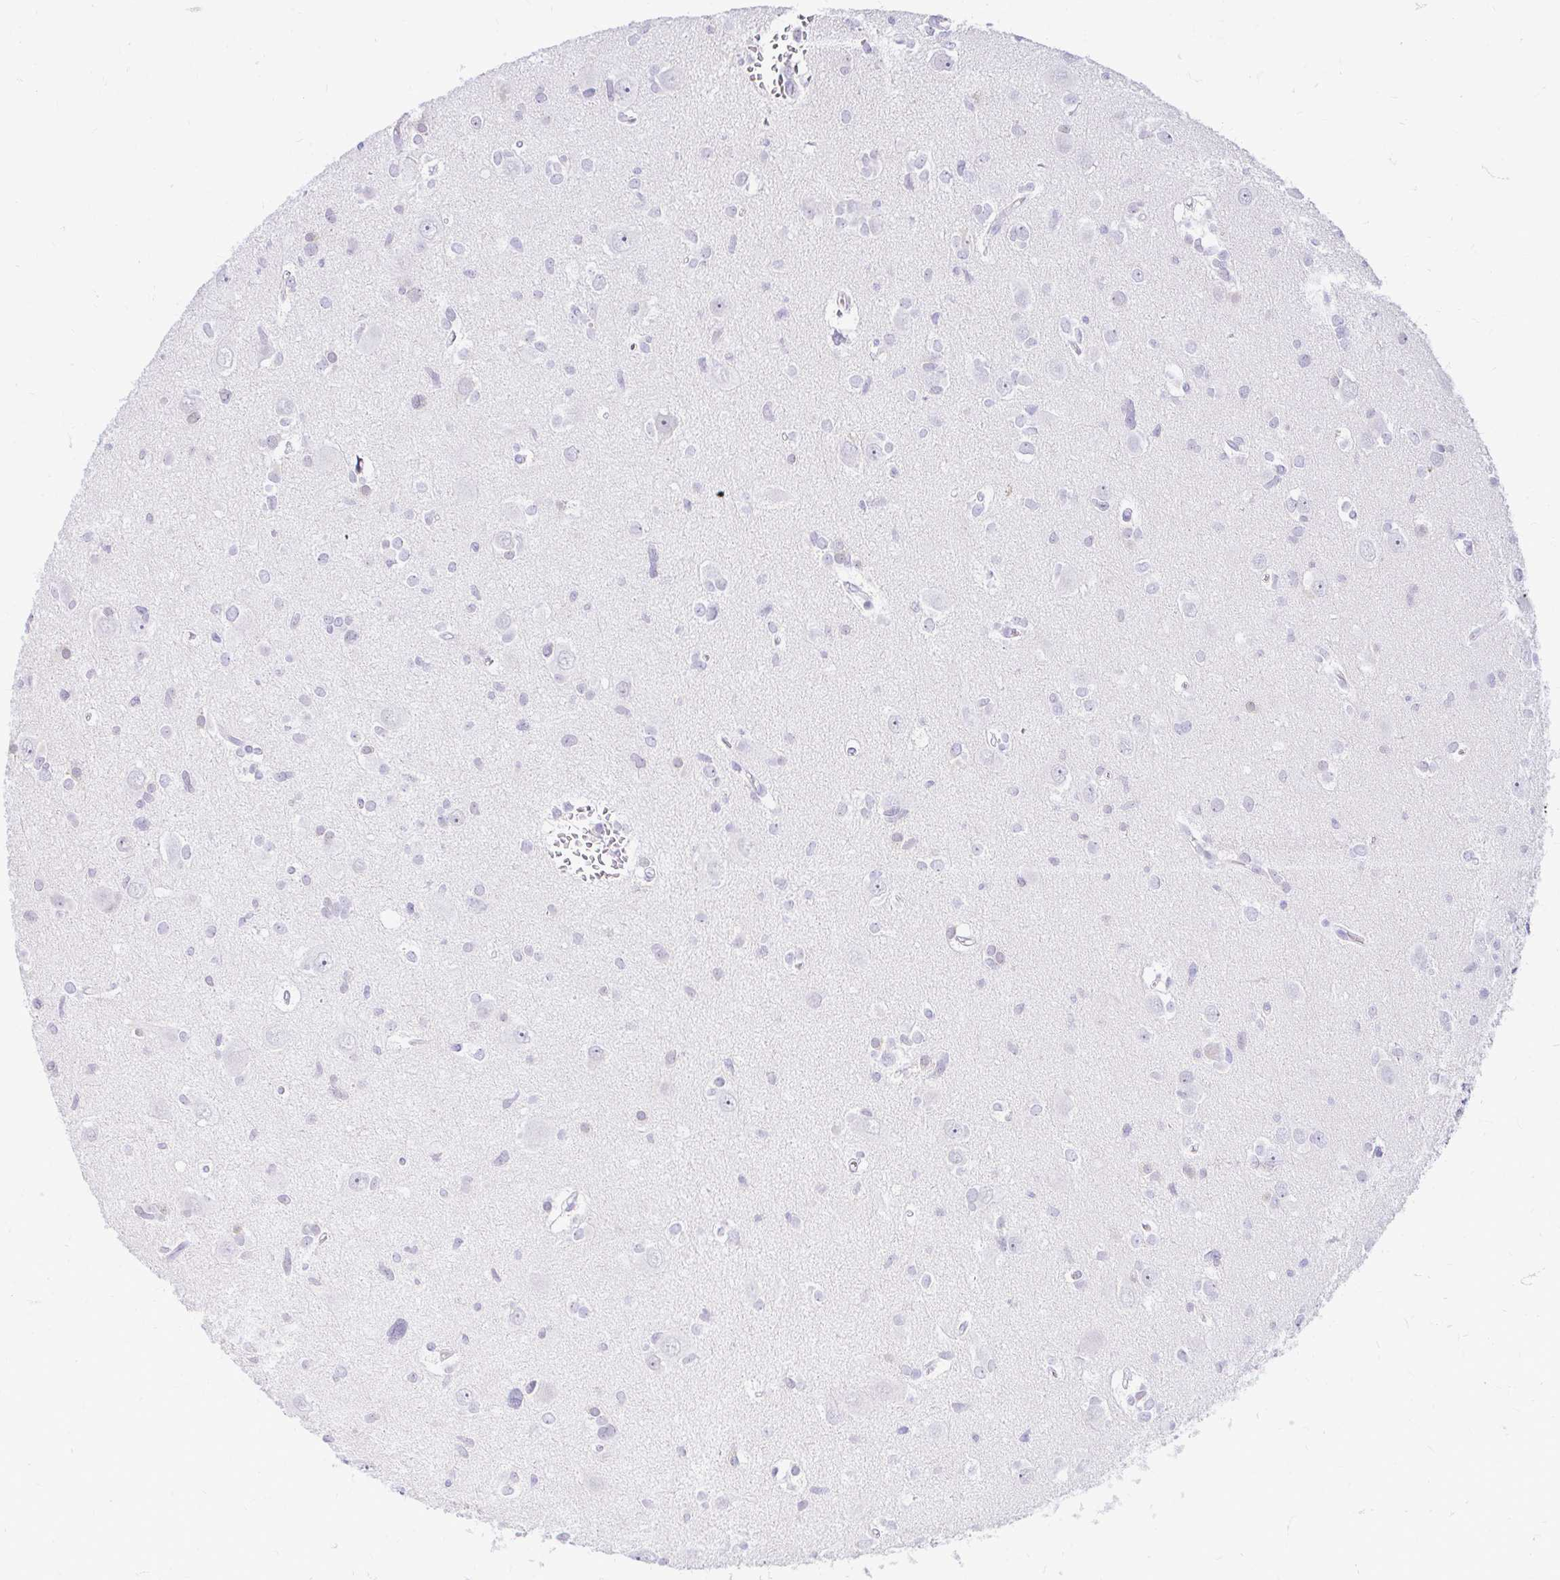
{"staining": {"intensity": "negative", "quantity": "none", "location": "none"}, "tissue": "glioma", "cell_type": "Tumor cells", "image_type": "cancer", "snomed": [{"axis": "morphology", "description": "Glioma, malignant, High grade"}, {"axis": "topography", "description": "Brain"}], "caption": "This is a micrograph of immunohistochemistry (IHC) staining of glioma, which shows no positivity in tumor cells.", "gene": "FATE1", "patient": {"sex": "male", "age": 23}}